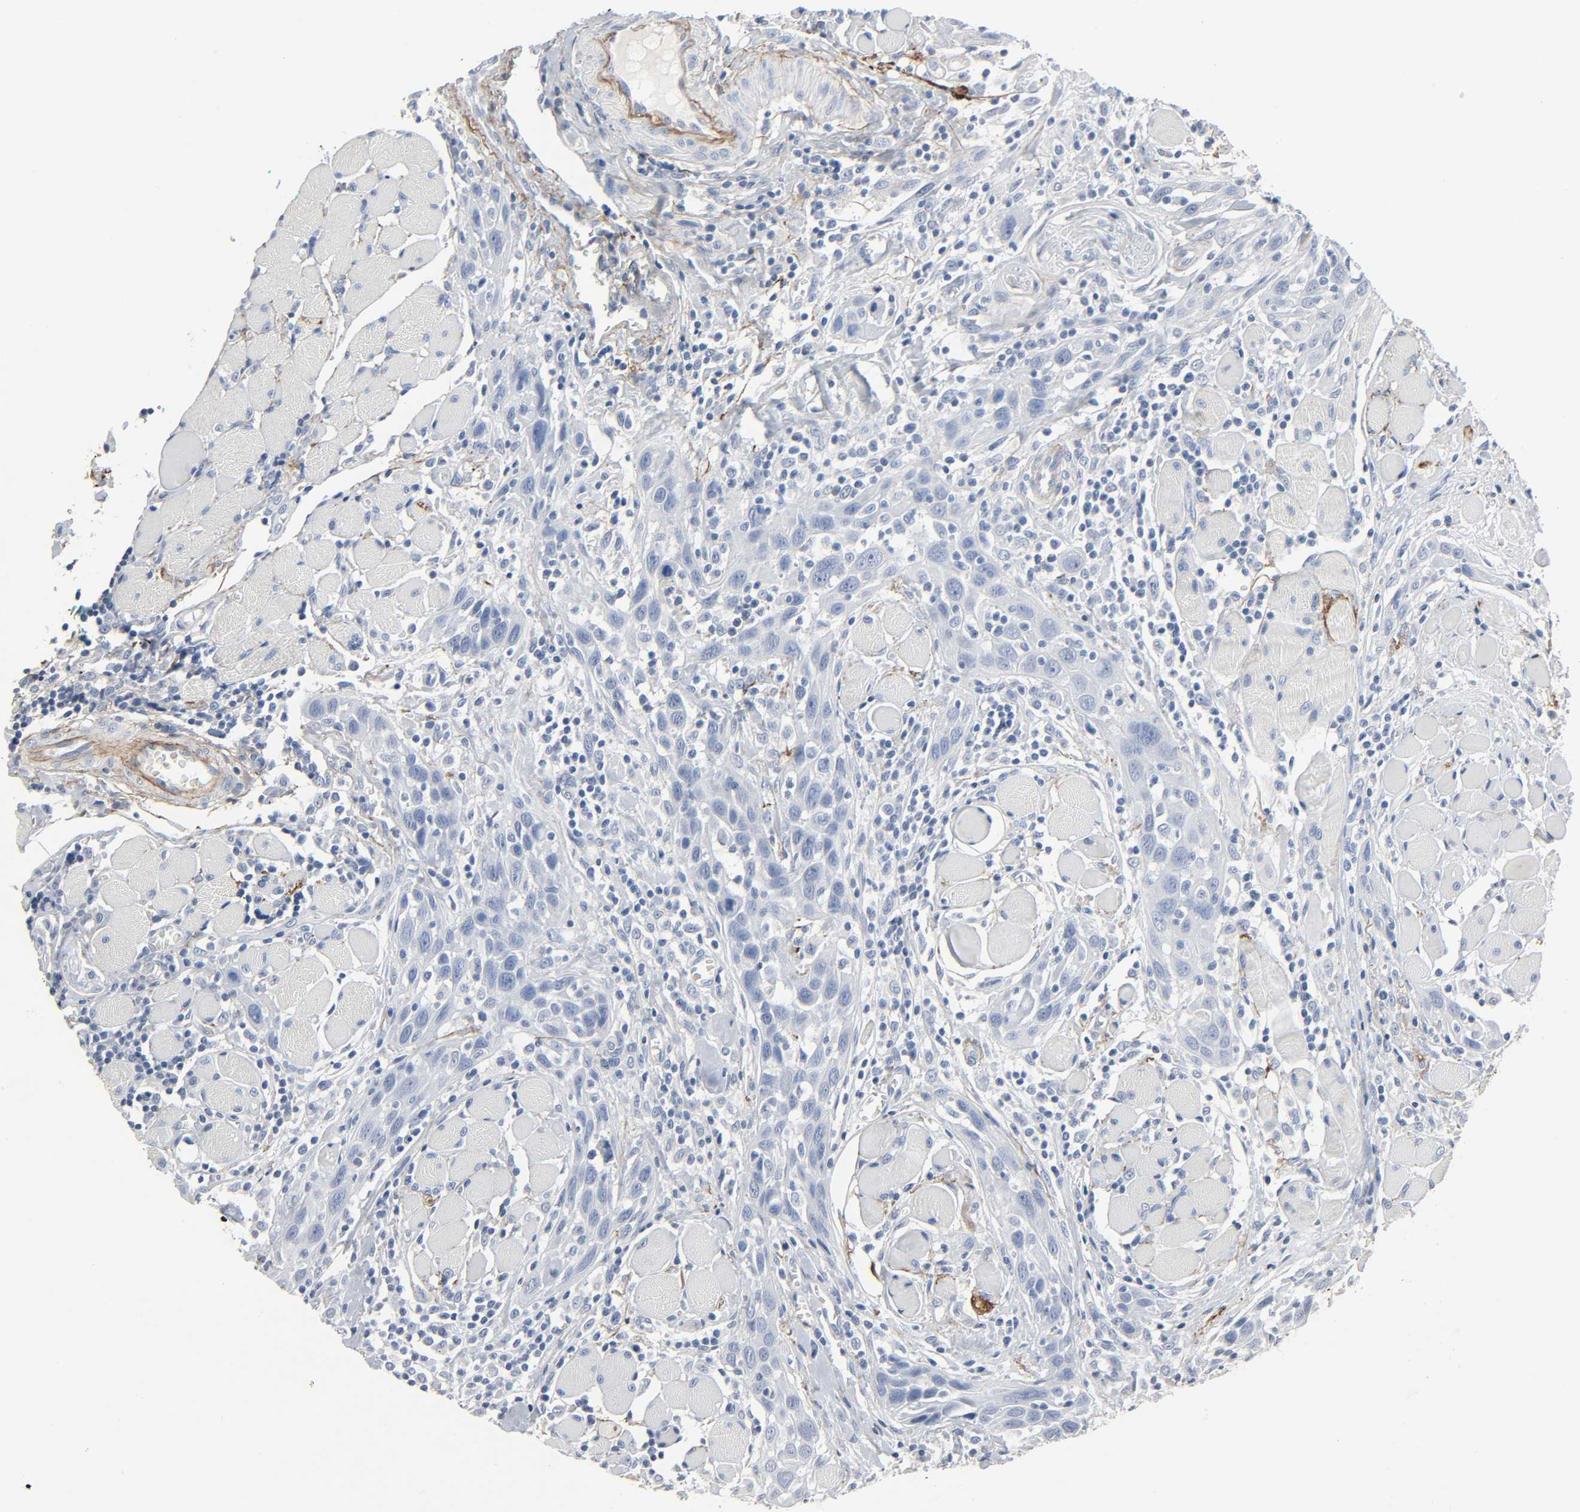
{"staining": {"intensity": "negative", "quantity": "none", "location": "none"}, "tissue": "head and neck cancer", "cell_type": "Tumor cells", "image_type": "cancer", "snomed": [{"axis": "morphology", "description": "Squamous cell carcinoma, NOS"}, {"axis": "topography", "description": "Oral tissue"}, {"axis": "topography", "description": "Head-Neck"}], "caption": "Tumor cells show no significant protein expression in head and neck cancer (squamous cell carcinoma).", "gene": "FBLN5", "patient": {"sex": "female", "age": 50}}